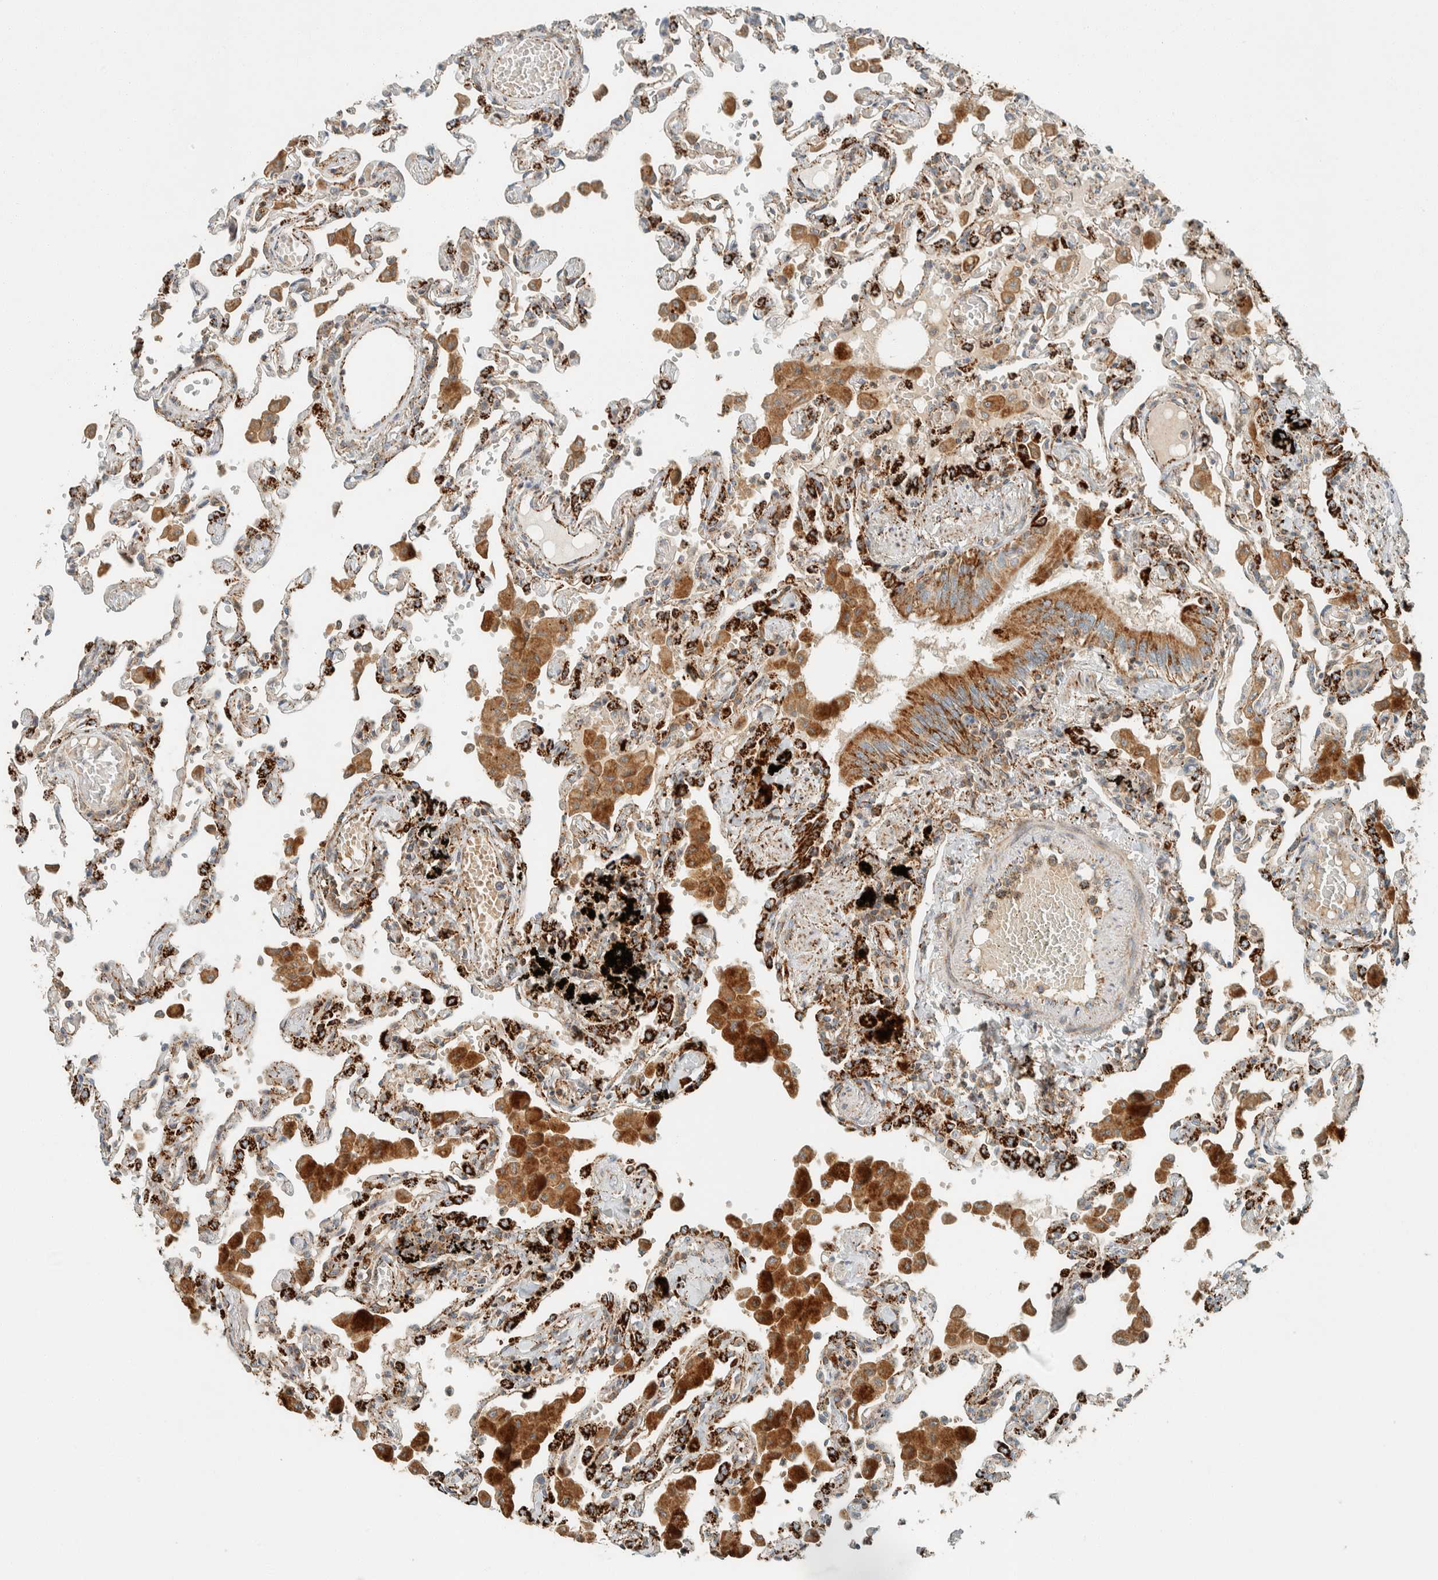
{"staining": {"intensity": "weak", "quantity": "25%-75%", "location": "cytoplasmic/membranous"}, "tissue": "lung", "cell_type": "Alveolar cells", "image_type": "normal", "snomed": [{"axis": "morphology", "description": "Normal tissue, NOS"}, {"axis": "topography", "description": "Bronchus"}, {"axis": "topography", "description": "Lung"}], "caption": "Benign lung was stained to show a protein in brown. There is low levels of weak cytoplasmic/membranous expression in about 25%-75% of alveolar cells.", "gene": "SPAG5", "patient": {"sex": "female", "age": 49}}